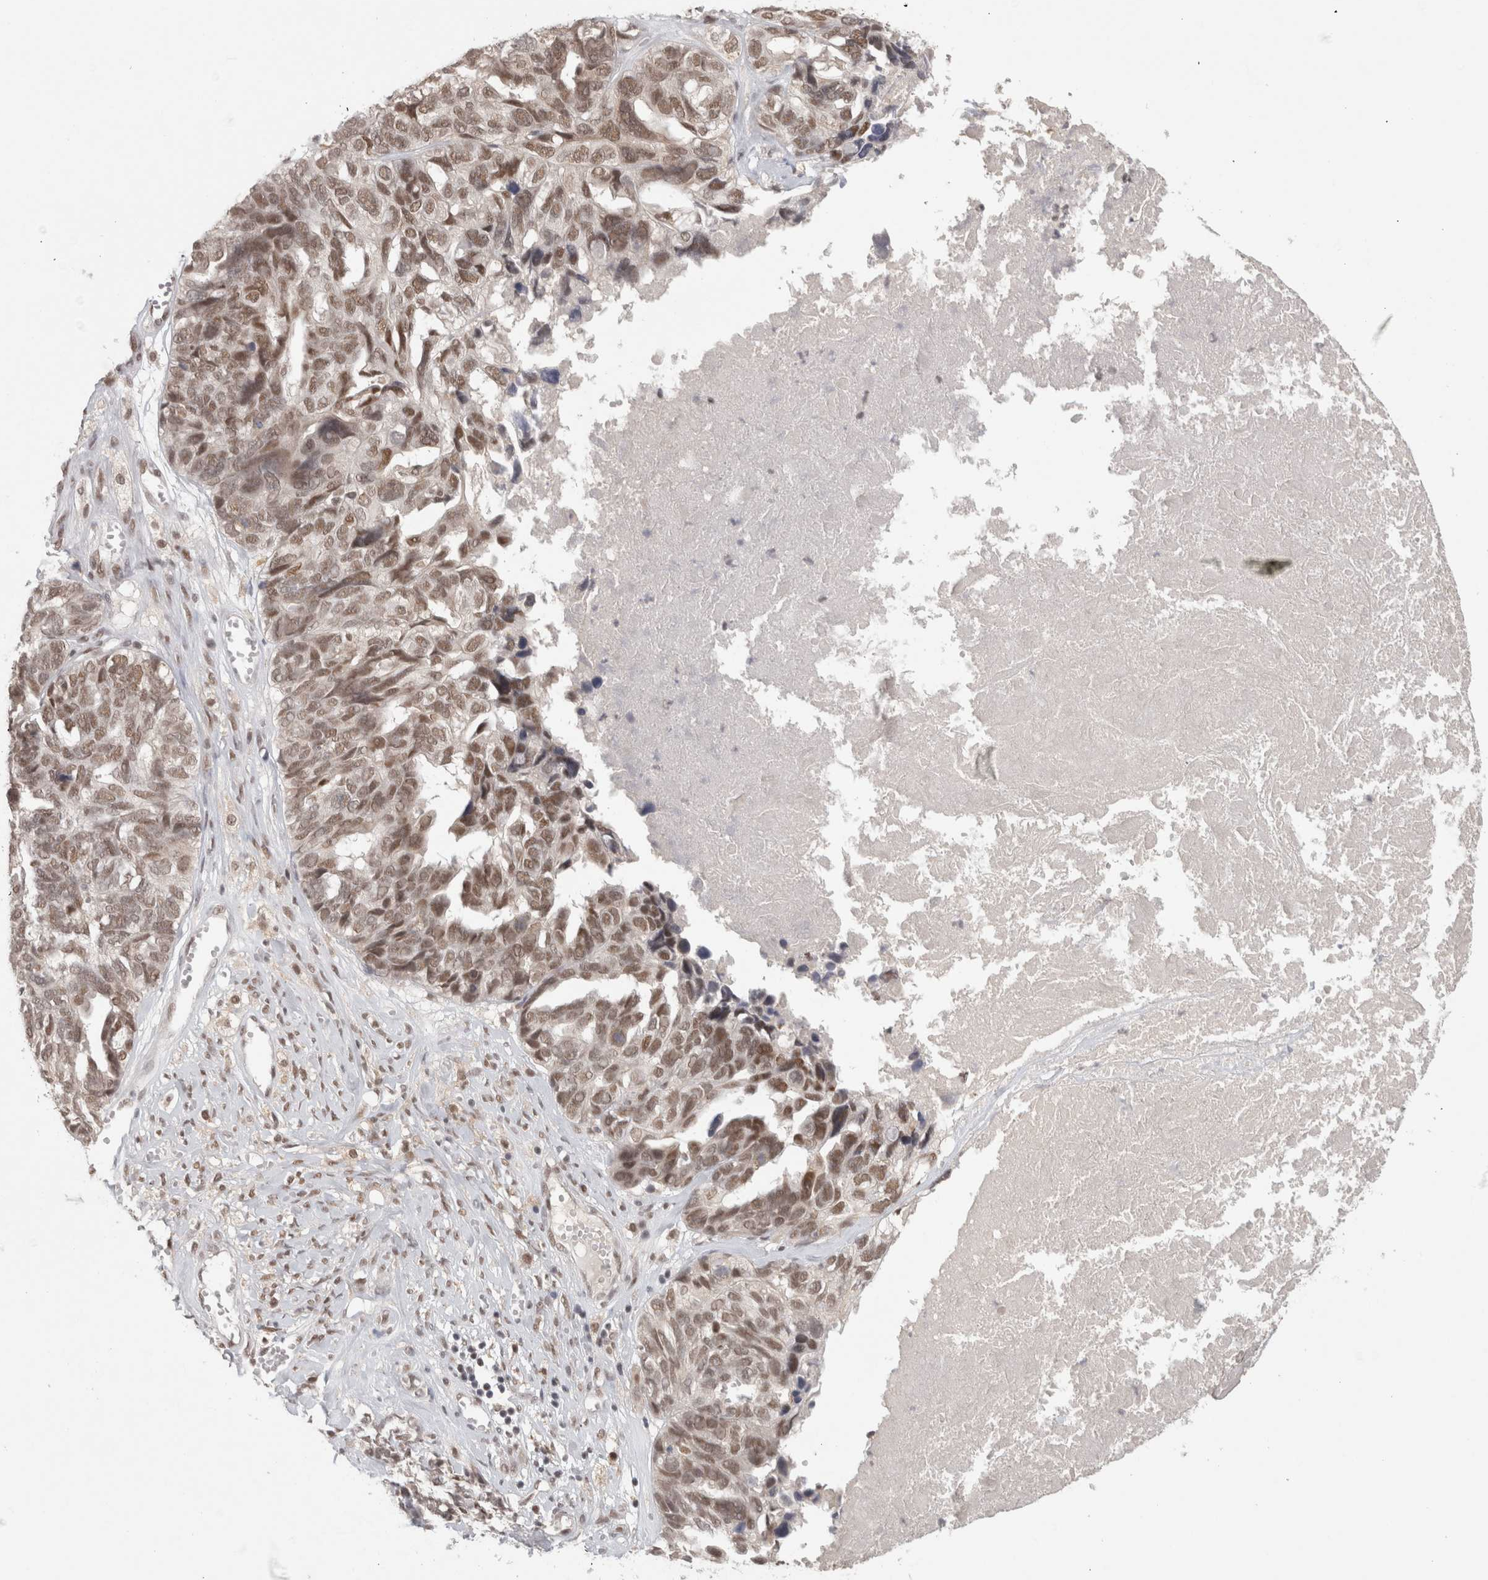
{"staining": {"intensity": "moderate", "quantity": ">75%", "location": "nuclear"}, "tissue": "ovarian cancer", "cell_type": "Tumor cells", "image_type": "cancer", "snomed": [{"axis": "morphology", "description": "Cystadenocarcinoma, serous, NOS"}, {"axis": "topography", "description": "Ovary"}], "caption": "Brown immunohistochemical staining in ovarian serous cystadenocarcinoma demonstrates moderate nuclear expression in about >75% of tumor cells. (IHC, brightfield microscopy, high magnification).", "gene": "ZNF830", "patient": {"sex": "female", "age": 79}}